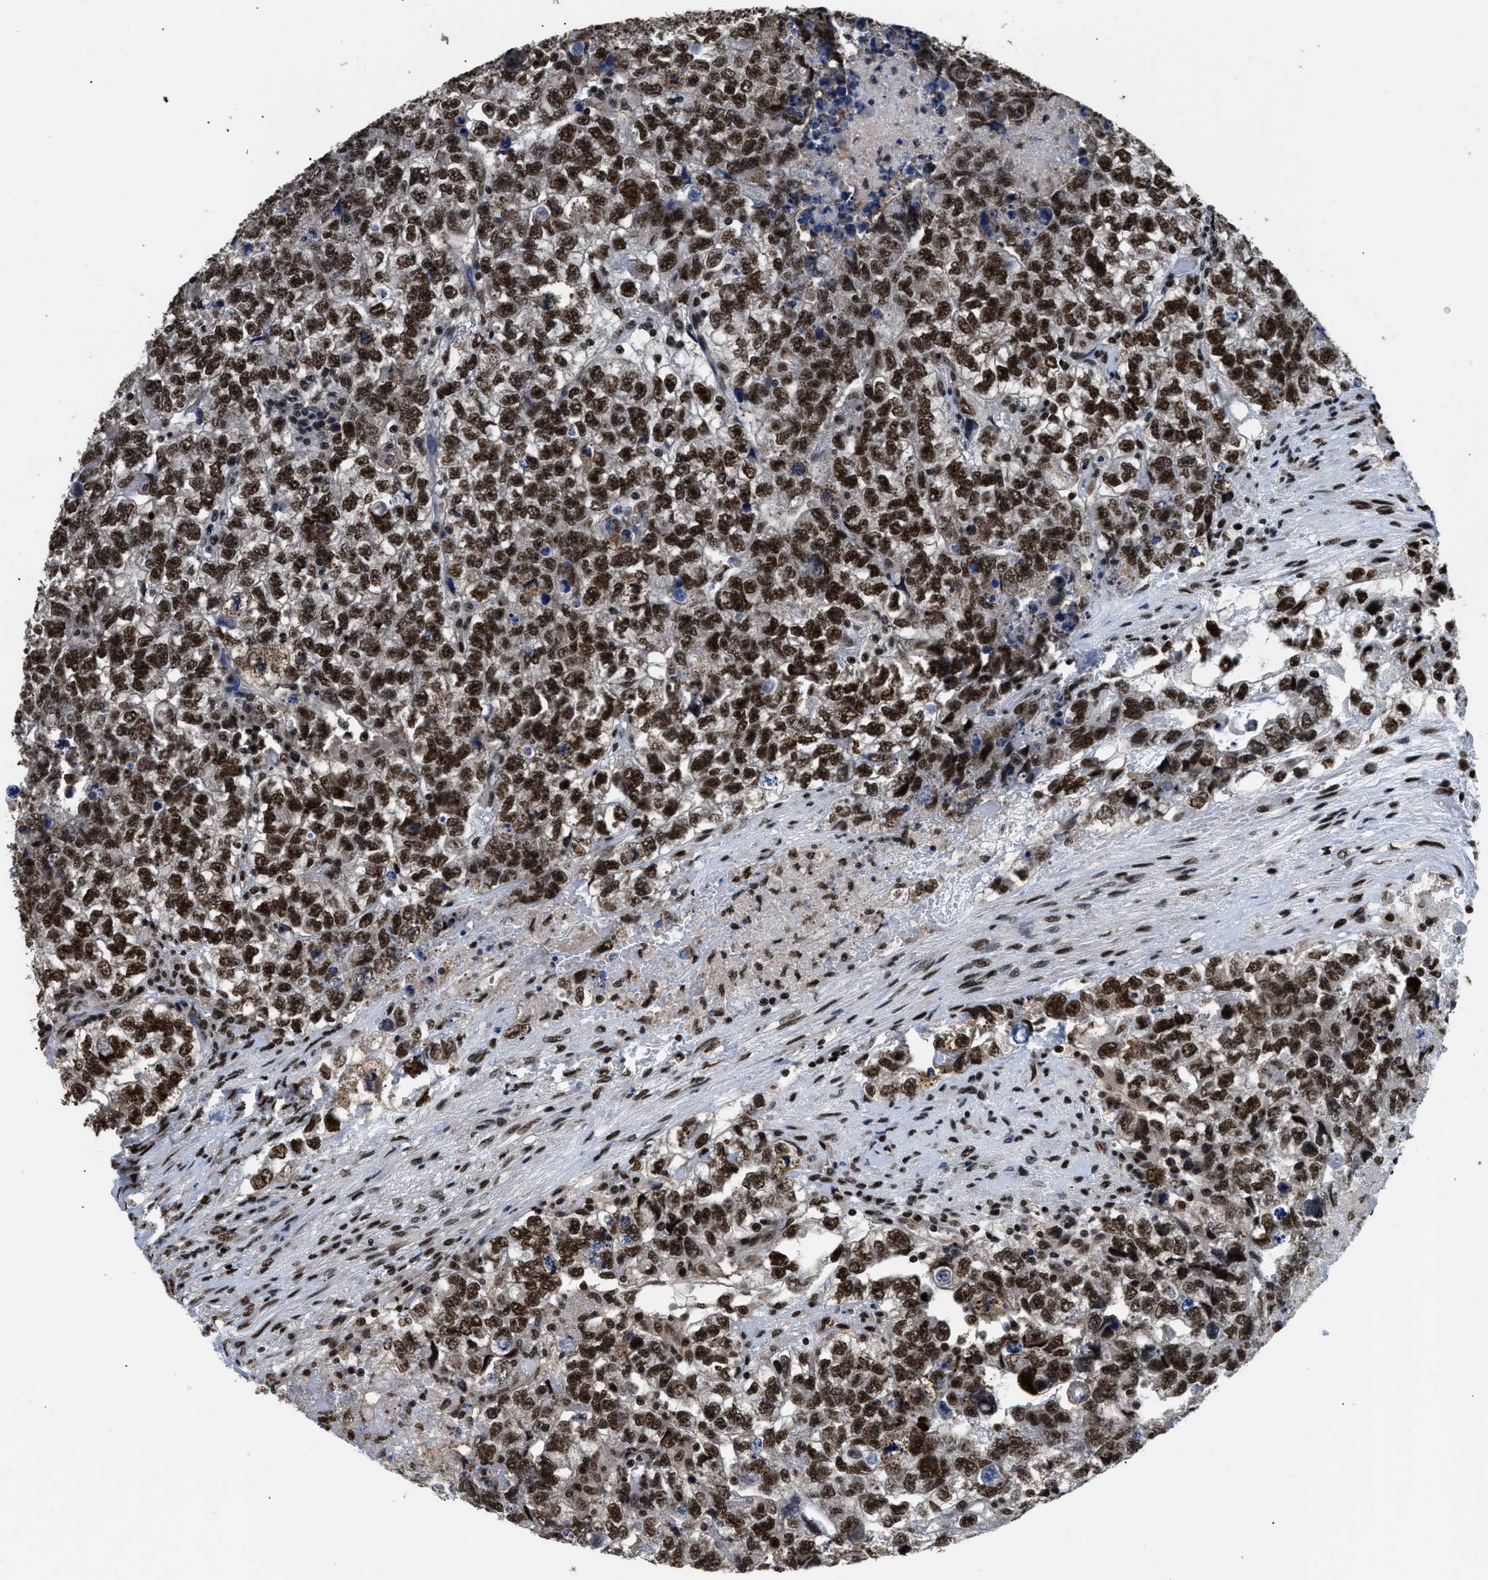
{"staining": {"intensity": "strong", "quantity": ">75%", "location": "nuclear"}, "tissue": "testis cancer", "cell_type": "Tumor cells", "image_type": "cancer", "snomed": [{"axis": "morphology", "description": "Carcinoma, Embryonal, NOS"}, {"axis": "topography", "description": "Testis"}], "caption": "Immunohistochemical staining of testis cancer (embryonal carcinoma) reveals high levels of strong nuclear protein staining in about >75% of tumor cells.", "gene": "HNRNPH2", "patient": {"sex": "male", "age": 36}}